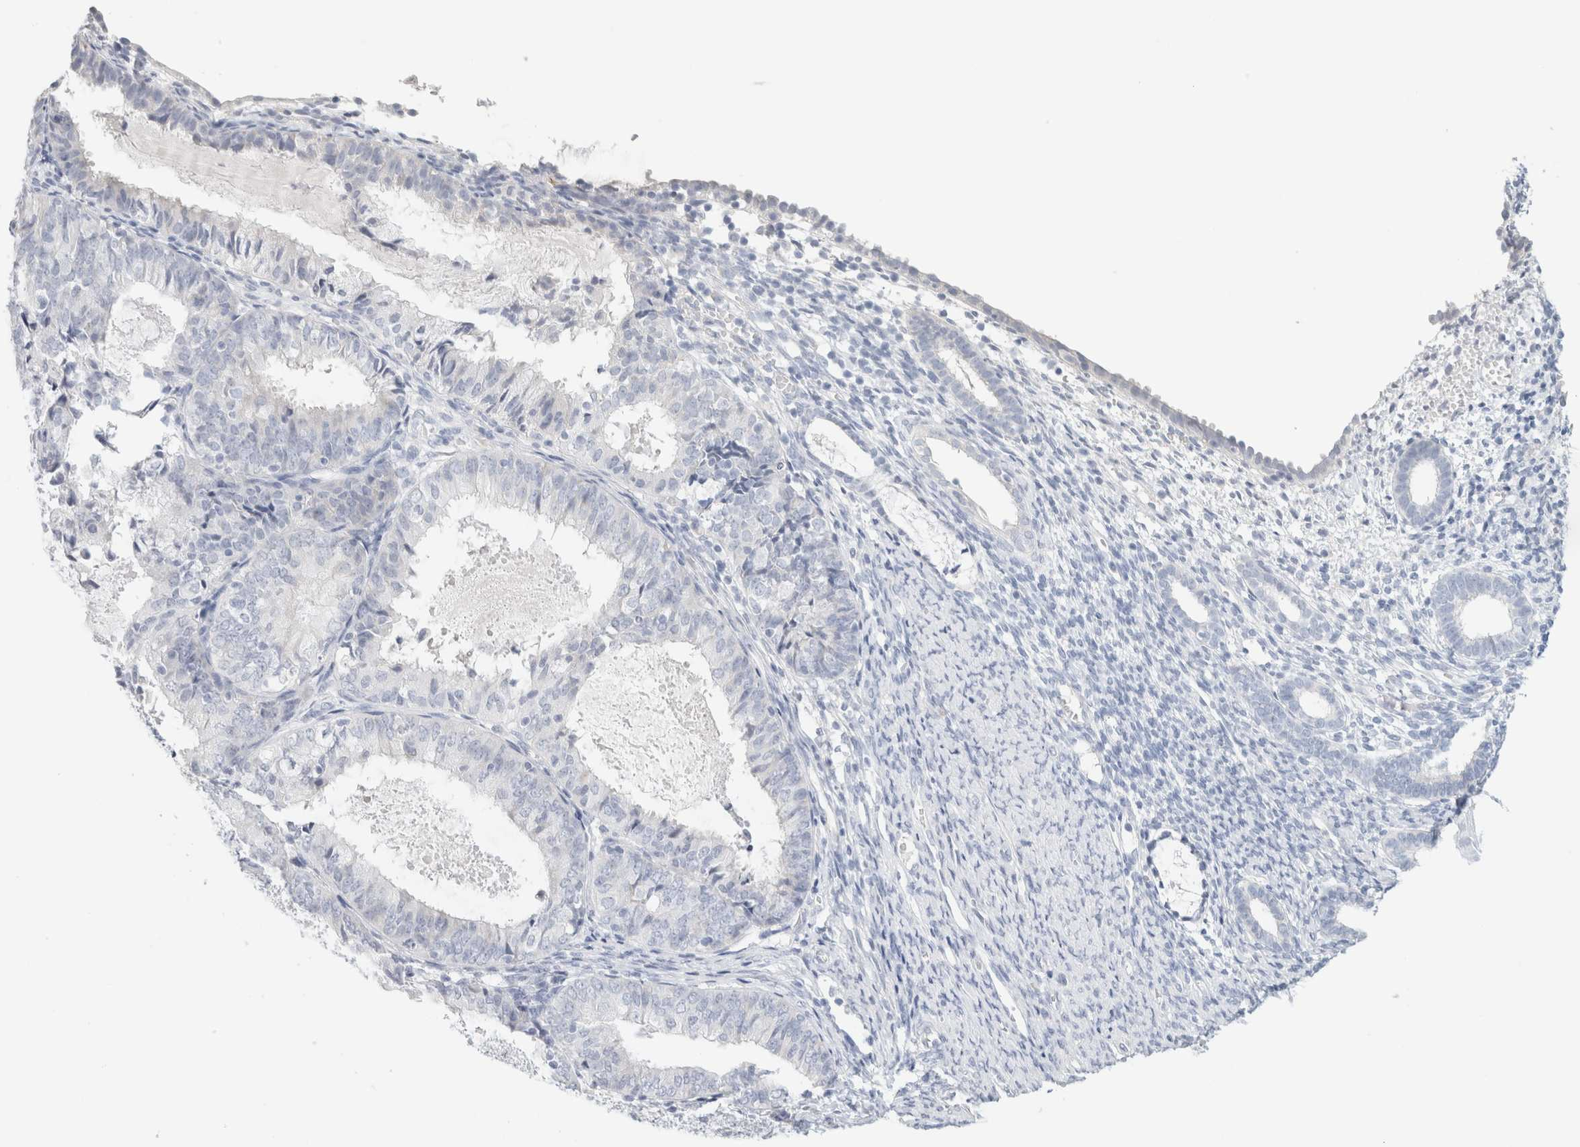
{"staining": {"intensity": "negative", "quantity": "none", "location": "none"}, "tissue": "endometrium", "cell_type": "Cells in endometrial stroma", "image_type": "normal", "snomed": [{"axis": "morphology", "description": "Normal tissue, NOS"}, {"axis": "morphology", "description": "Adenocarcinoma, NOS"}, {"axis": "topography", "description": "Endometrium"}], "caption": "Immunohistochemical staining of normal endometrium exhibits no significant positivity in cells in endometrial stroma.", "gene": "NEFM", "patient": {"sex": "female", "age": 57}}